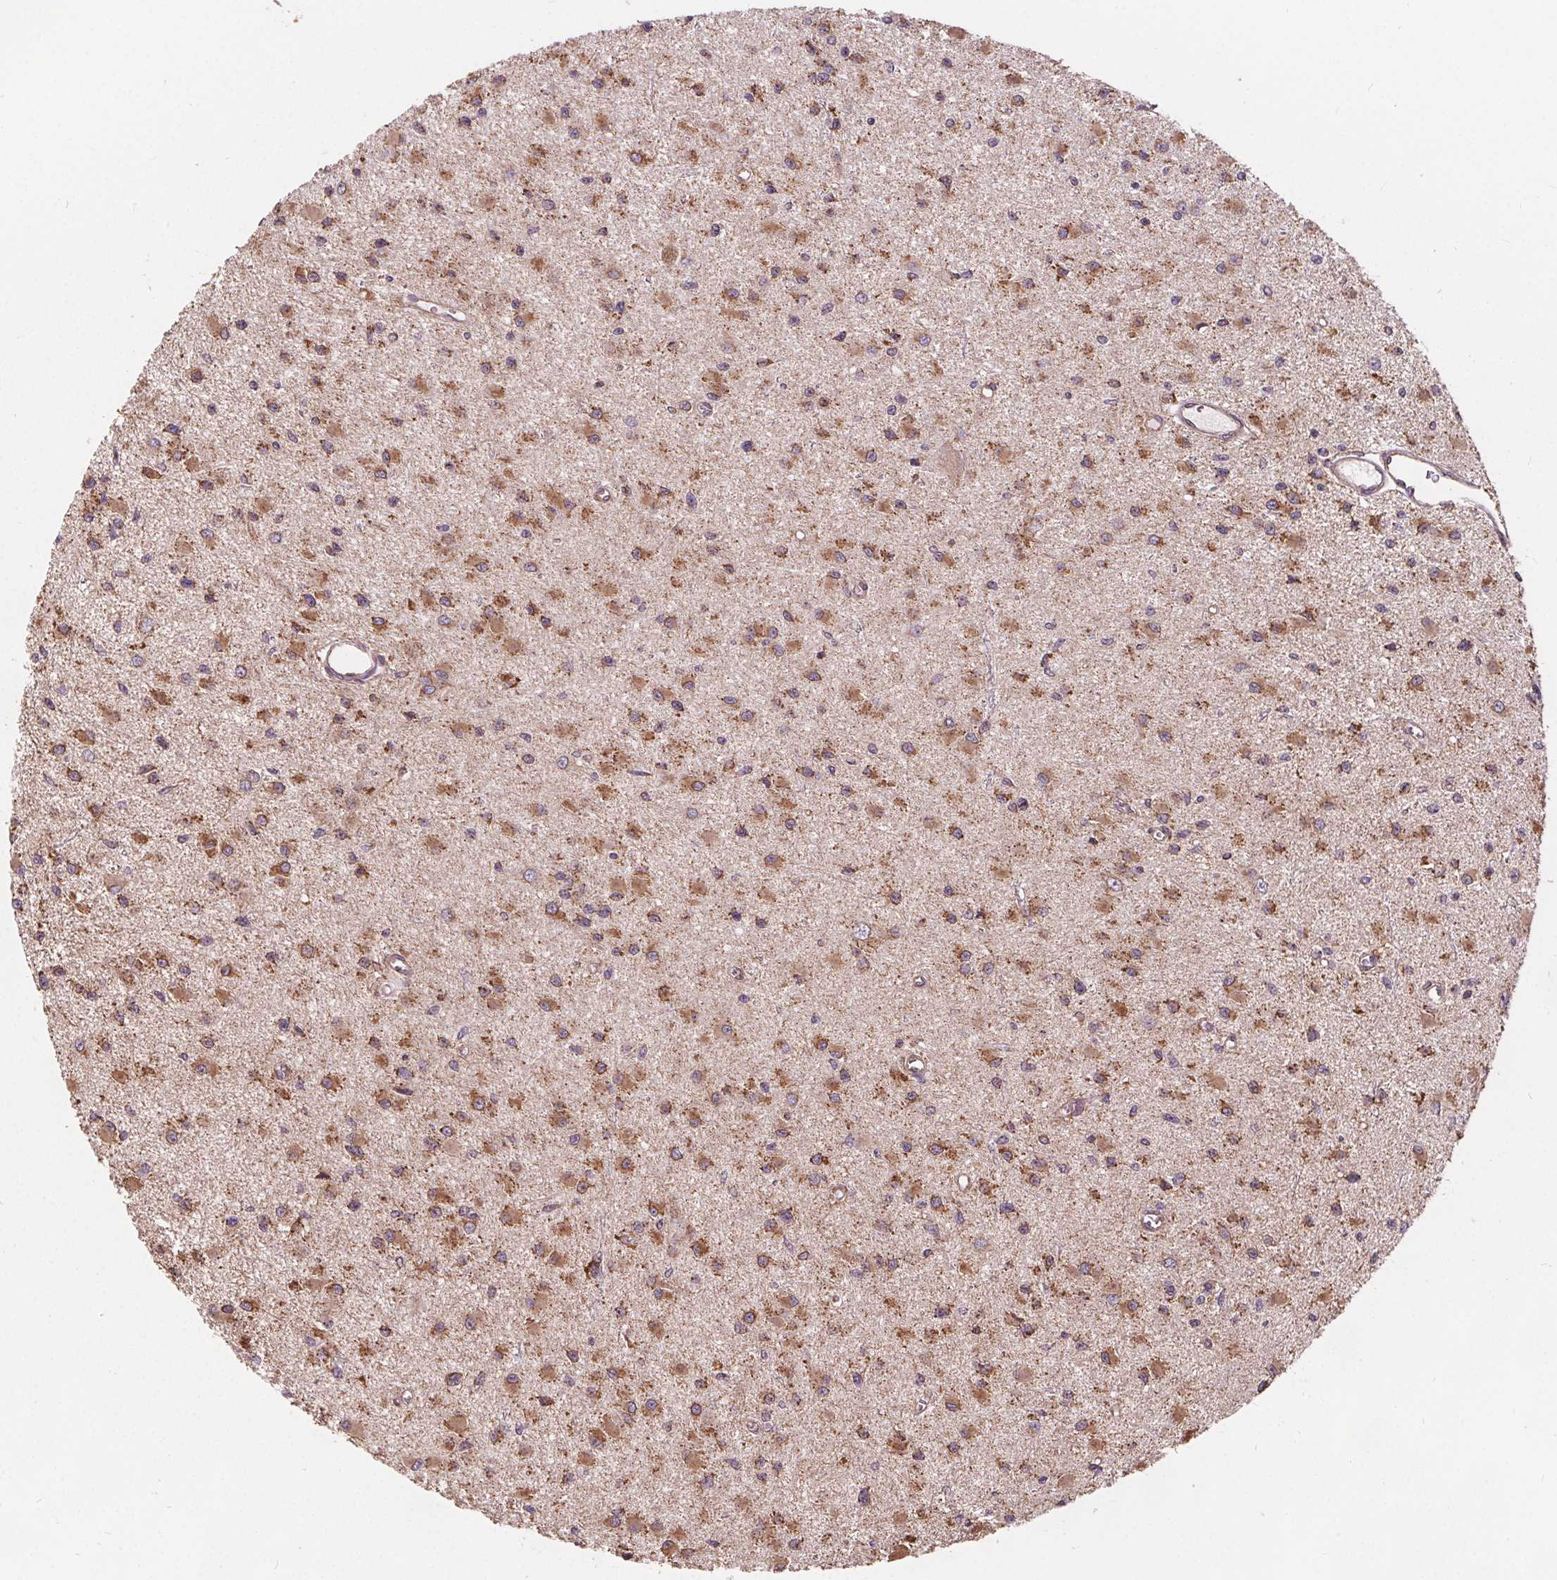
{"staining": {"intensity": "moderate", "quantity": "25%-75%", "location": "cytoplasmic/membranous"}, "tissue": "glioma", "cell_type": "Tumor cells", "image_type": "cancer", "snomed": [{"axis": "morphology", "description": "Glioma, malignant, High grade"}, {"axis": "topography", "description": "Brain"}], "caption": "Glioma tissue demonstrates moderate cytoplasmic/membranous expression in approximately 25%-75% of tumor cells", "gene": "PLSCR3", "patient": {"sex": "male", "age": 54}}